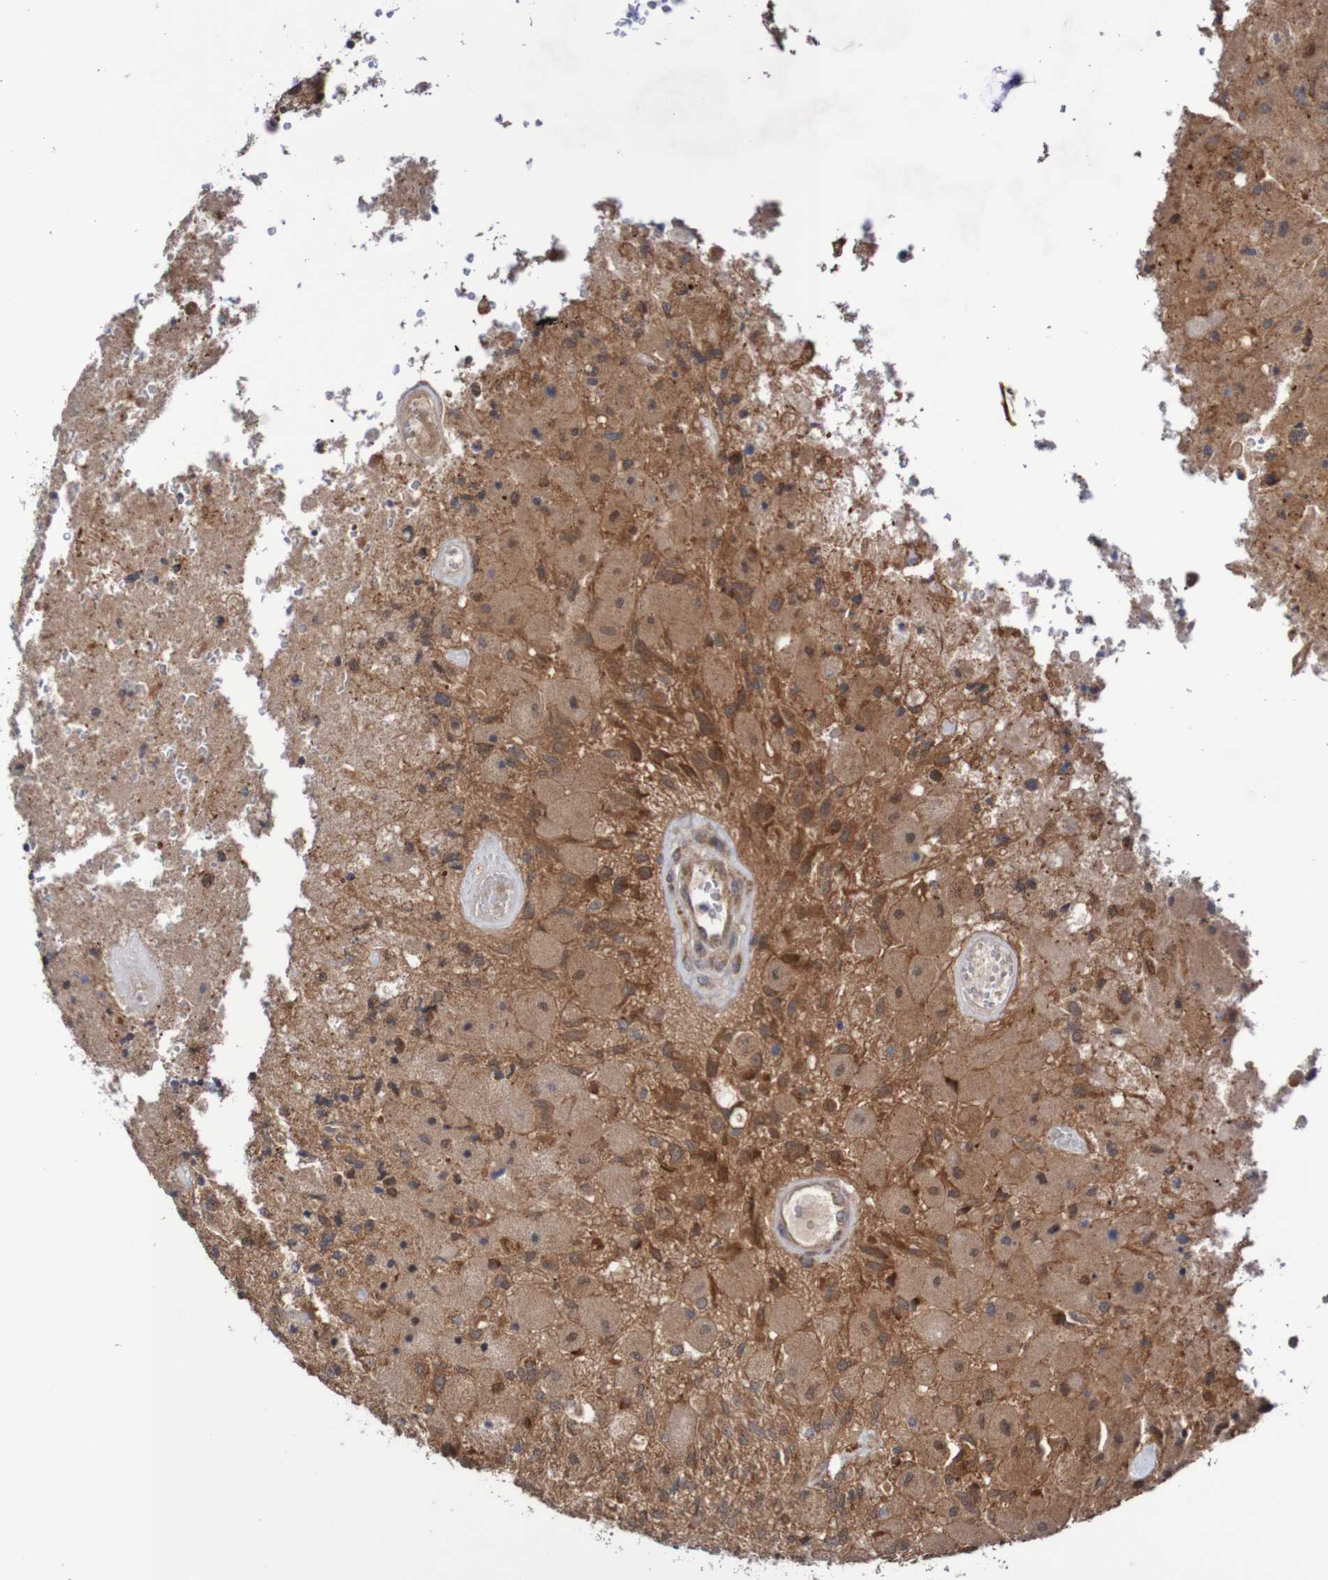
{"staining": {"intensity": "moderate", "quantity": "25%-75%", "location": "cytoplasmic/membranous"}, "tissue": "glioma", "cell_type": "Tumor cells", "image_type": "cancer", "snomed": [{"axis": "morphology", "description": "Normal tissue, NOS"}, {"axis": "morphology", "description": "Glioma, malignant, High grade"}, {"axis": "topography", "description": "Cerebral cortex"}], "caption": "Immunohistochemical staining of human high-grade glioma (malignant) reveals medium levels of moderate cytoplasmic/membranous positivity in about 25%-75% of tumor cells. Nuclei are stained in blue.", "gene": "PHPT1", "patient": {"sex": "male", "age": 77}}